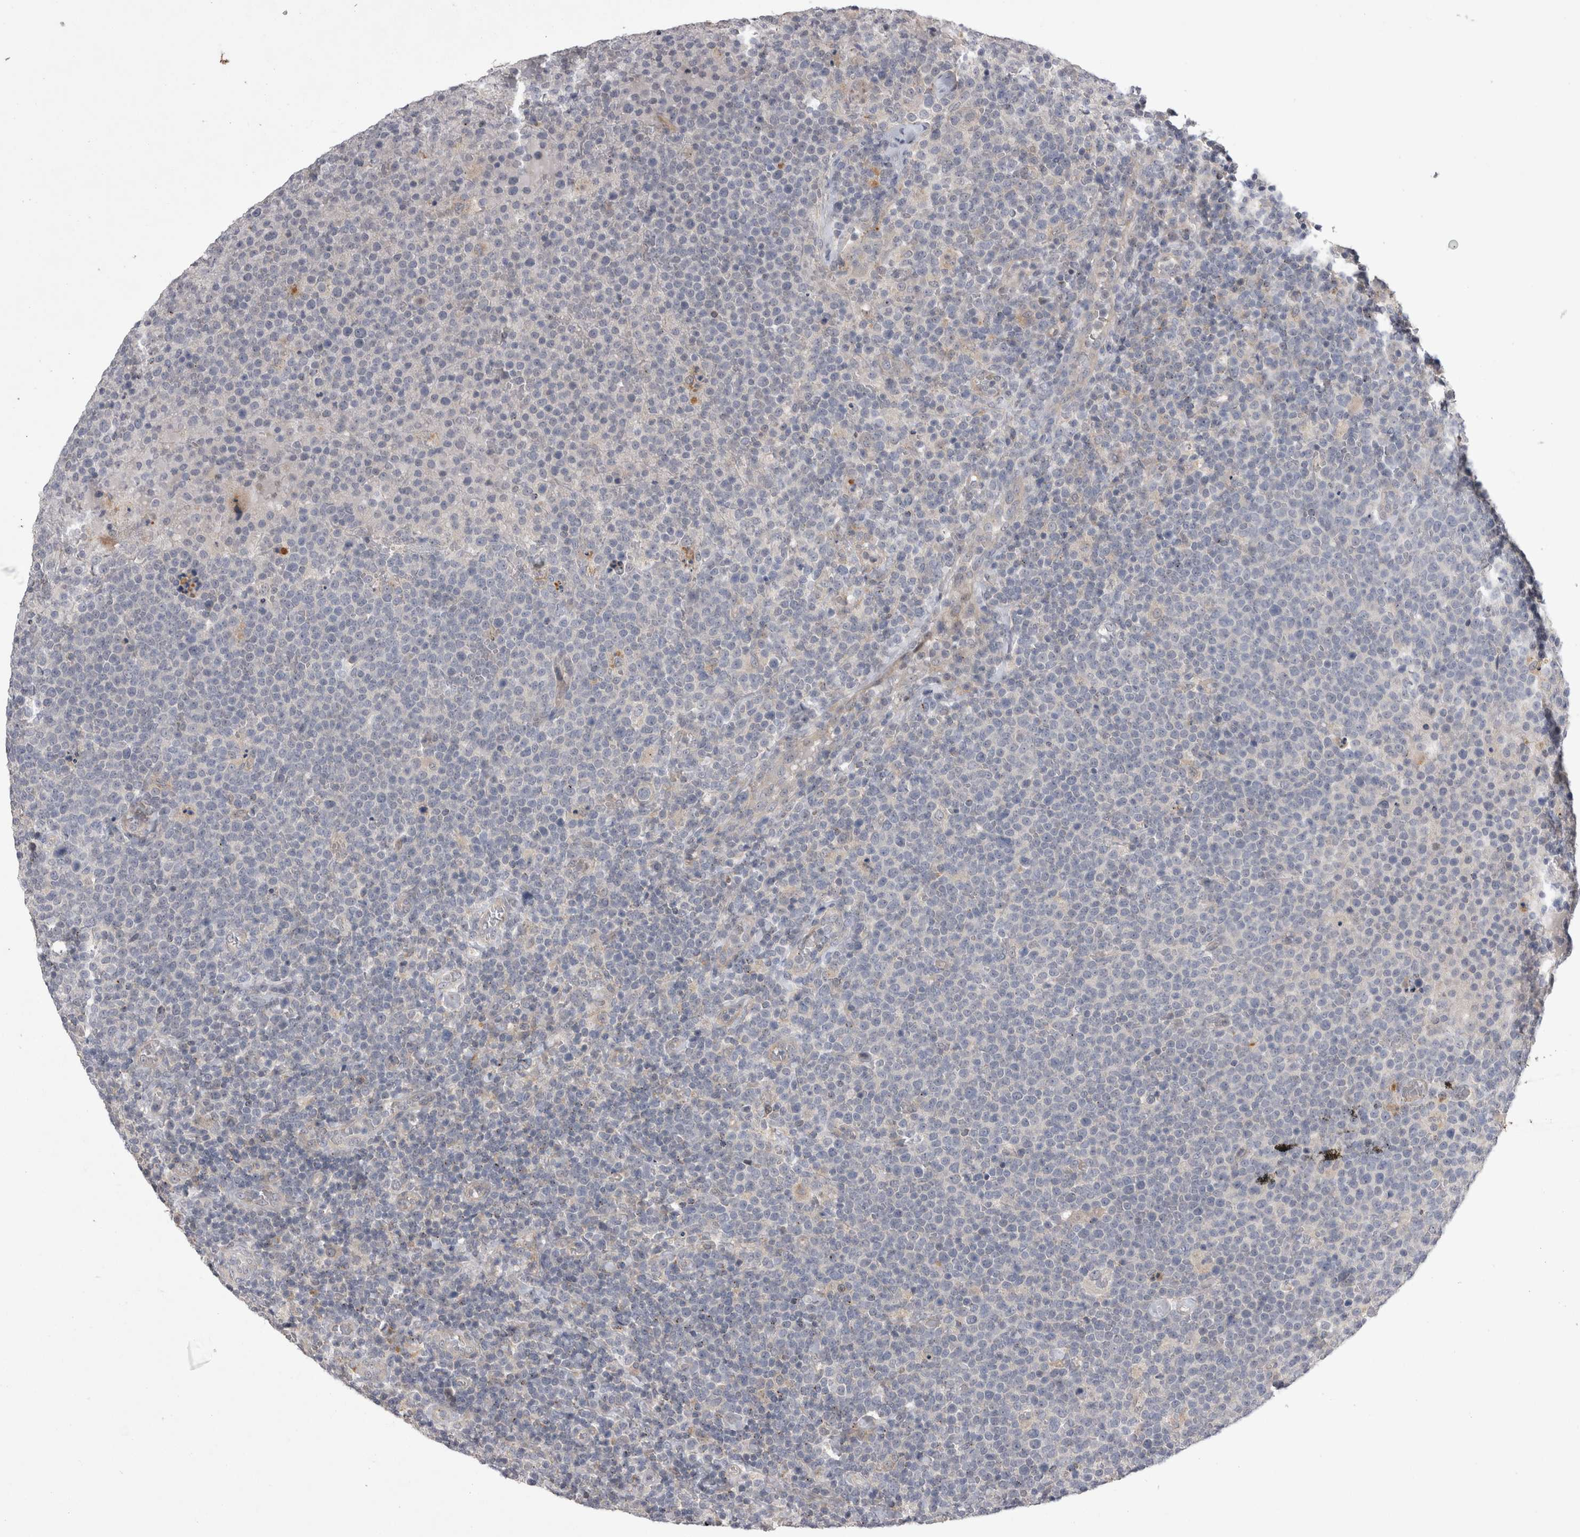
{"staining": {"intensity": "negative", "quantity": "none", "location": "none"}, "tissue": "lymphoma", "cell_type": "Tumor cells", "image_type": "cancer", "snomed": [{"axis": "morphology", "description": "Malignant lymphoma, non-Hodgkin's type, High grade"}, {"axis": "topography", "description": "Lymph node"}], "caption": "Immunohistochemistry of lymphoma reveals no expression in tumor cells.", "gene": "CTBS", "patient": {"sex": "male", "age": 61}}